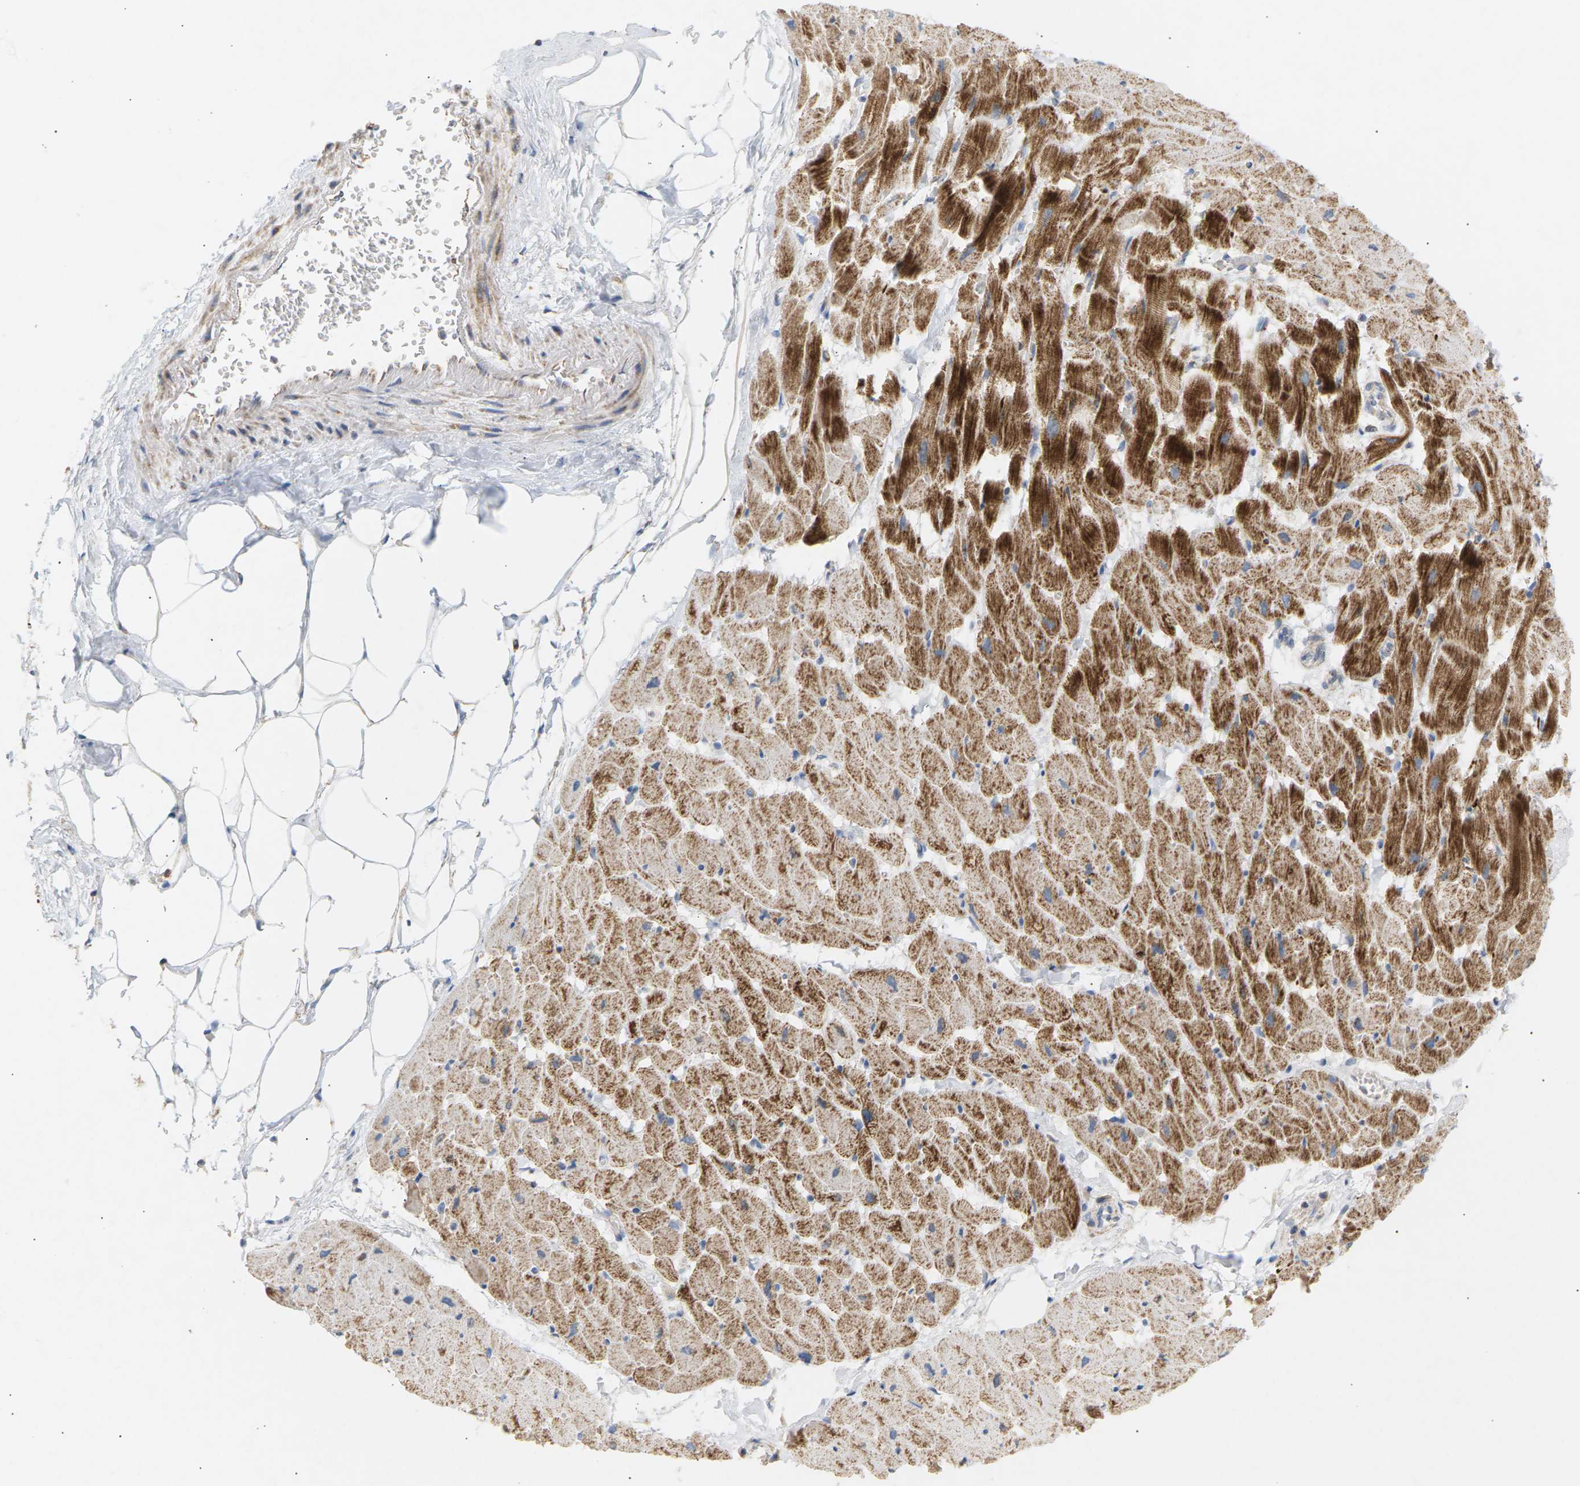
{"staining": {"intensity": "strong", "quantity": ">75%", "location": "cytoplasmic/membranous"}, "tissue": "heart muscle", "cell_type": "Cardiomyocytes", "image_type": "normal", "snomed": [{"axis": "morphology", "description": "Normal tissue, NOS"}, {"axis": "topography", "description": "Heart"}], "caption": "Immunohistochemical staining of unremarkable heart muscle exhibits >75% levels of strong cytoplasmic/membranous protein positivity in approximately >75% of cardiomyocytes.", "gene": "LIME1", "patient": {"sex": "female", "age": 19}}